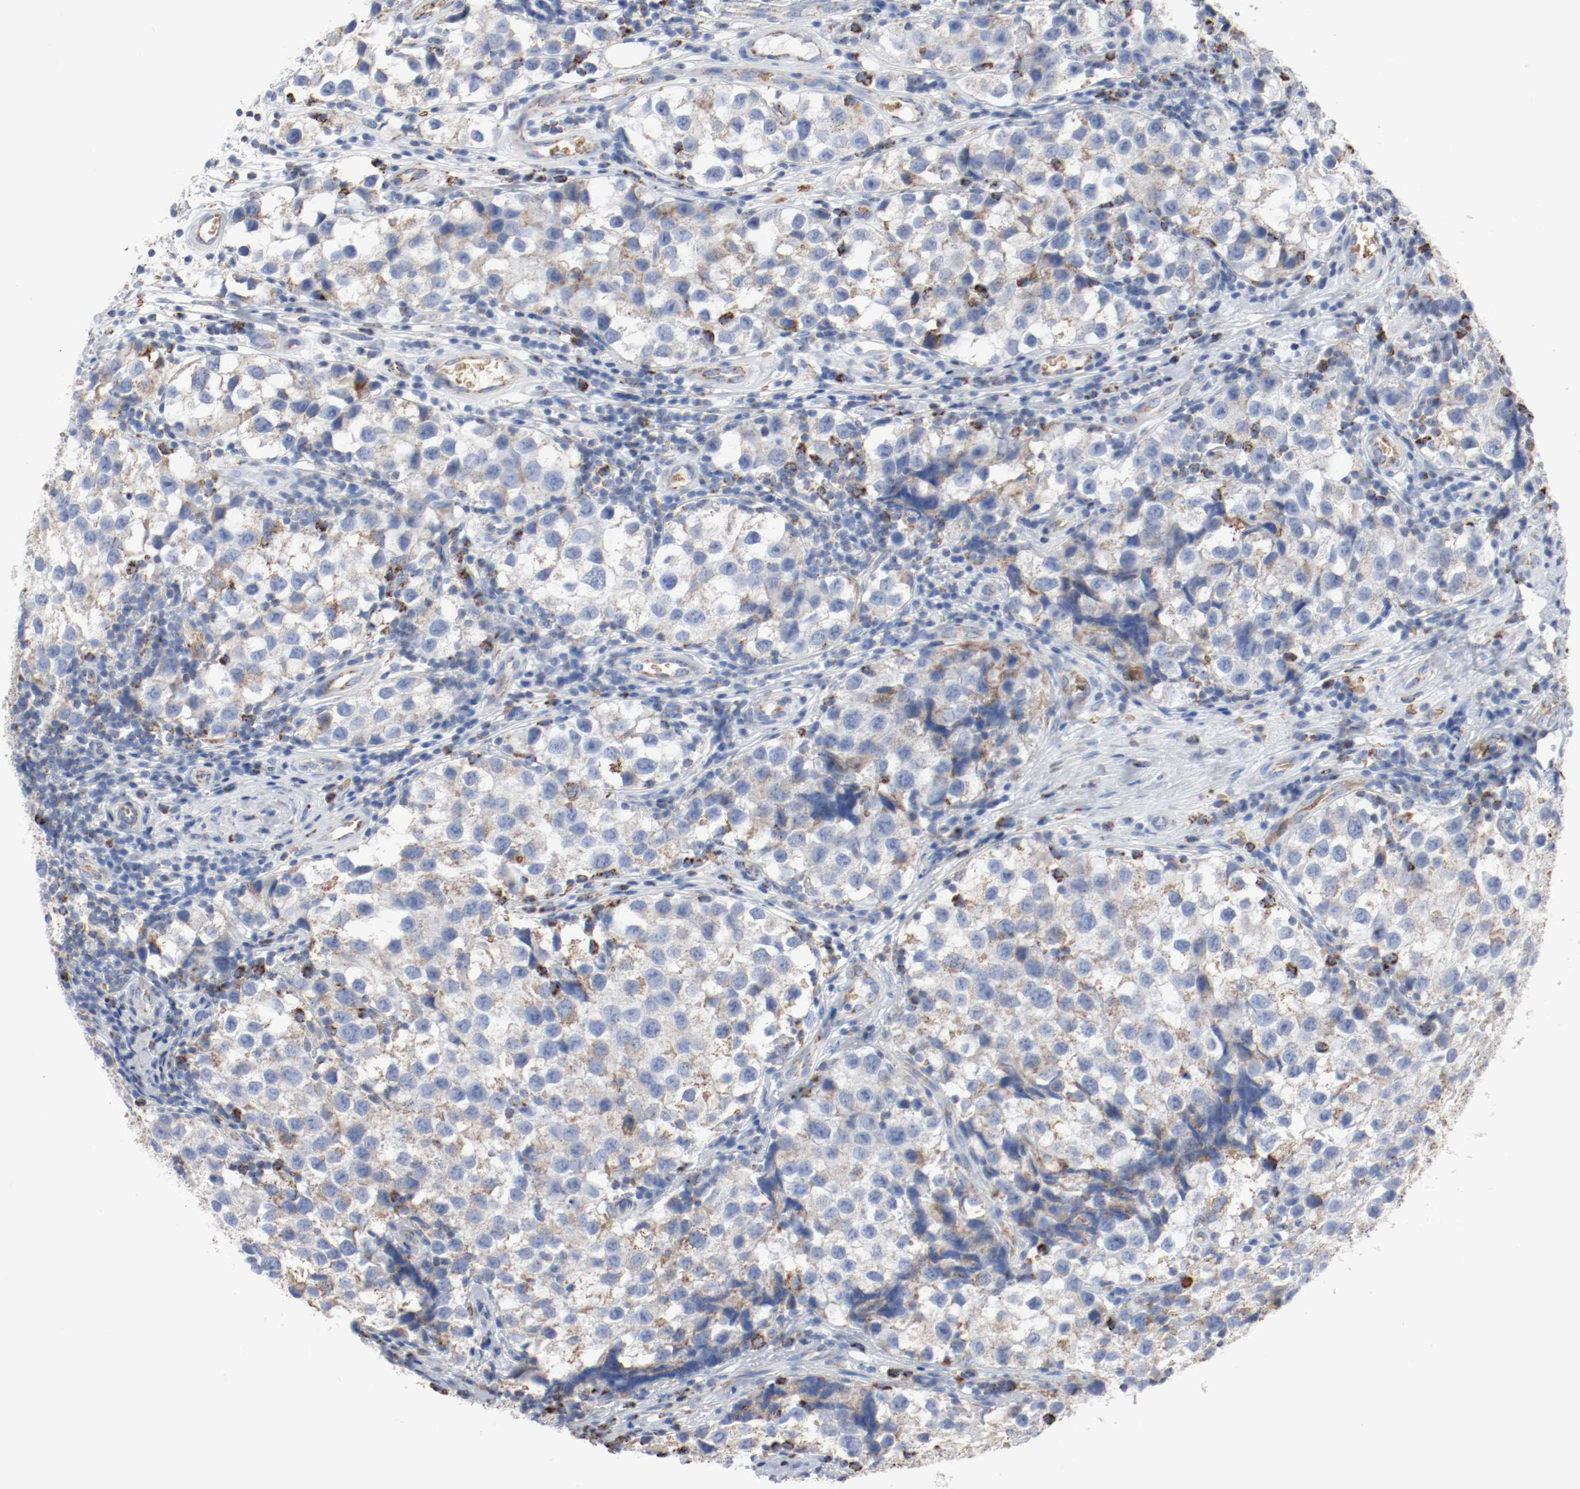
{"staining": {"intensity": "weak", "quantity": ">75%", "location": "cytoplasmic/membranous"}, "tissue": "testis cancer", "cell_type": "Tumor cells", "image_type": "cancer", "snomed": [{"axis": "morphology", "description": "Seminoma, NOS"}, {"axis": "topography", "description": "Testis"}], "caption": "A brown stain labels weak cytoplasmic/membranous positivity of a protein in seminoma (testis) tumor cells.", "gene": "NDUFB8", "patient": {"sex": "male", "age": 39}}